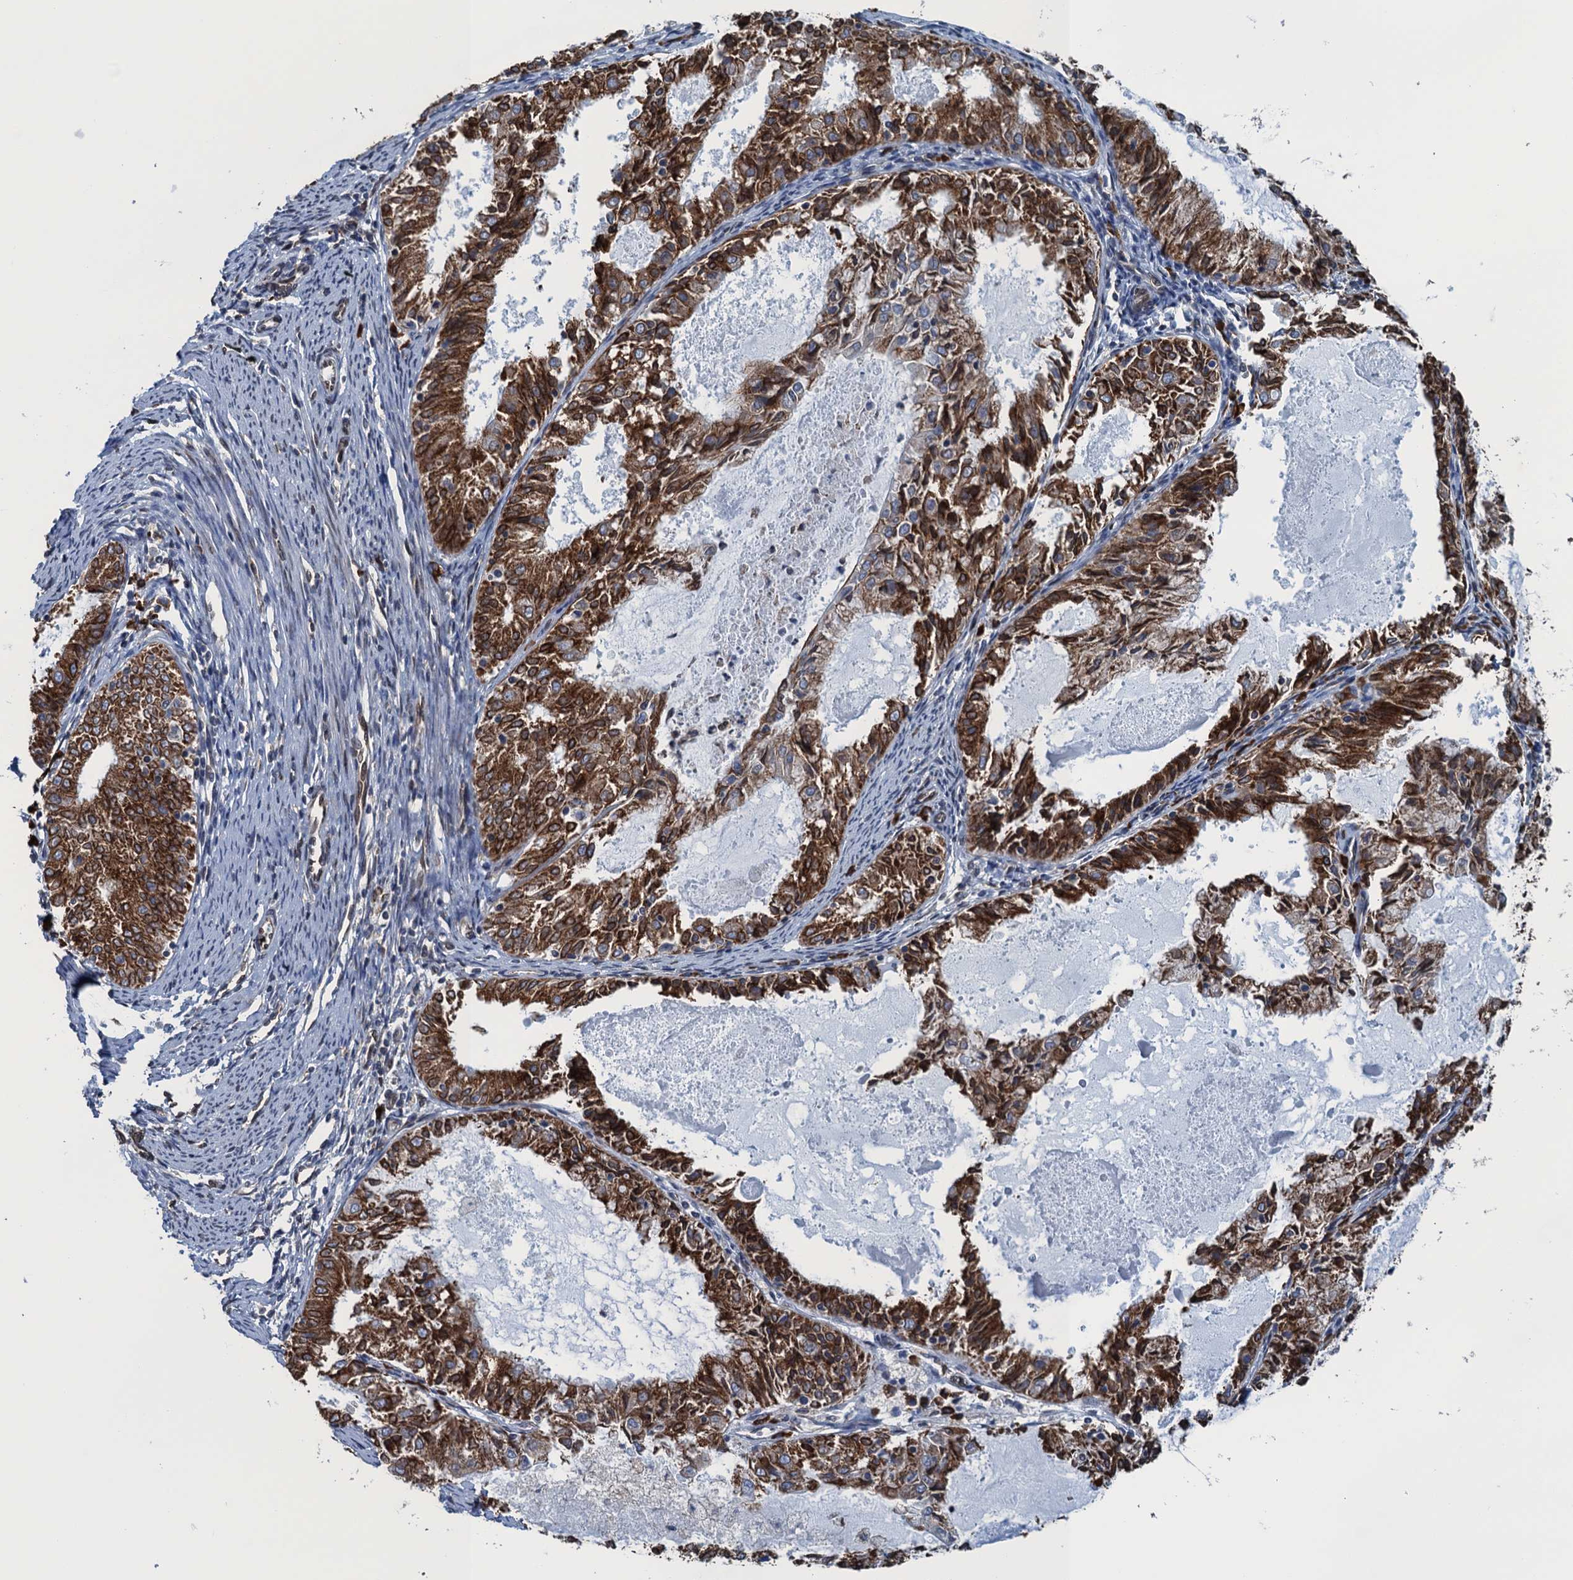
{"staining": {"intensity": "strong", "quantity": ">75%", "location": "cytoplasmic/membranous"}, "tissue": "endometrial cancer", "cell_type": "Tumor cells", "image_type": "cancer", "snomed": [{"axis": "morphology", "description": "Adenocarcinoma, NOS"}, {"axis": "topography", "description": "Endometrium"}], "caption": "Immunohistochemistry (IHC) photomicrograph of neoplastic tissue: adenocarcinoma (endometrial) stained using IHC demonstrates high levels of strong protein expression localized specifically in the cytoplasmic/membranous of tumor cells, appearing as a cytoplasmic/membranous brown color.", "gene": "TMEM205", "patient": {"sex": "female", "age": 57}}